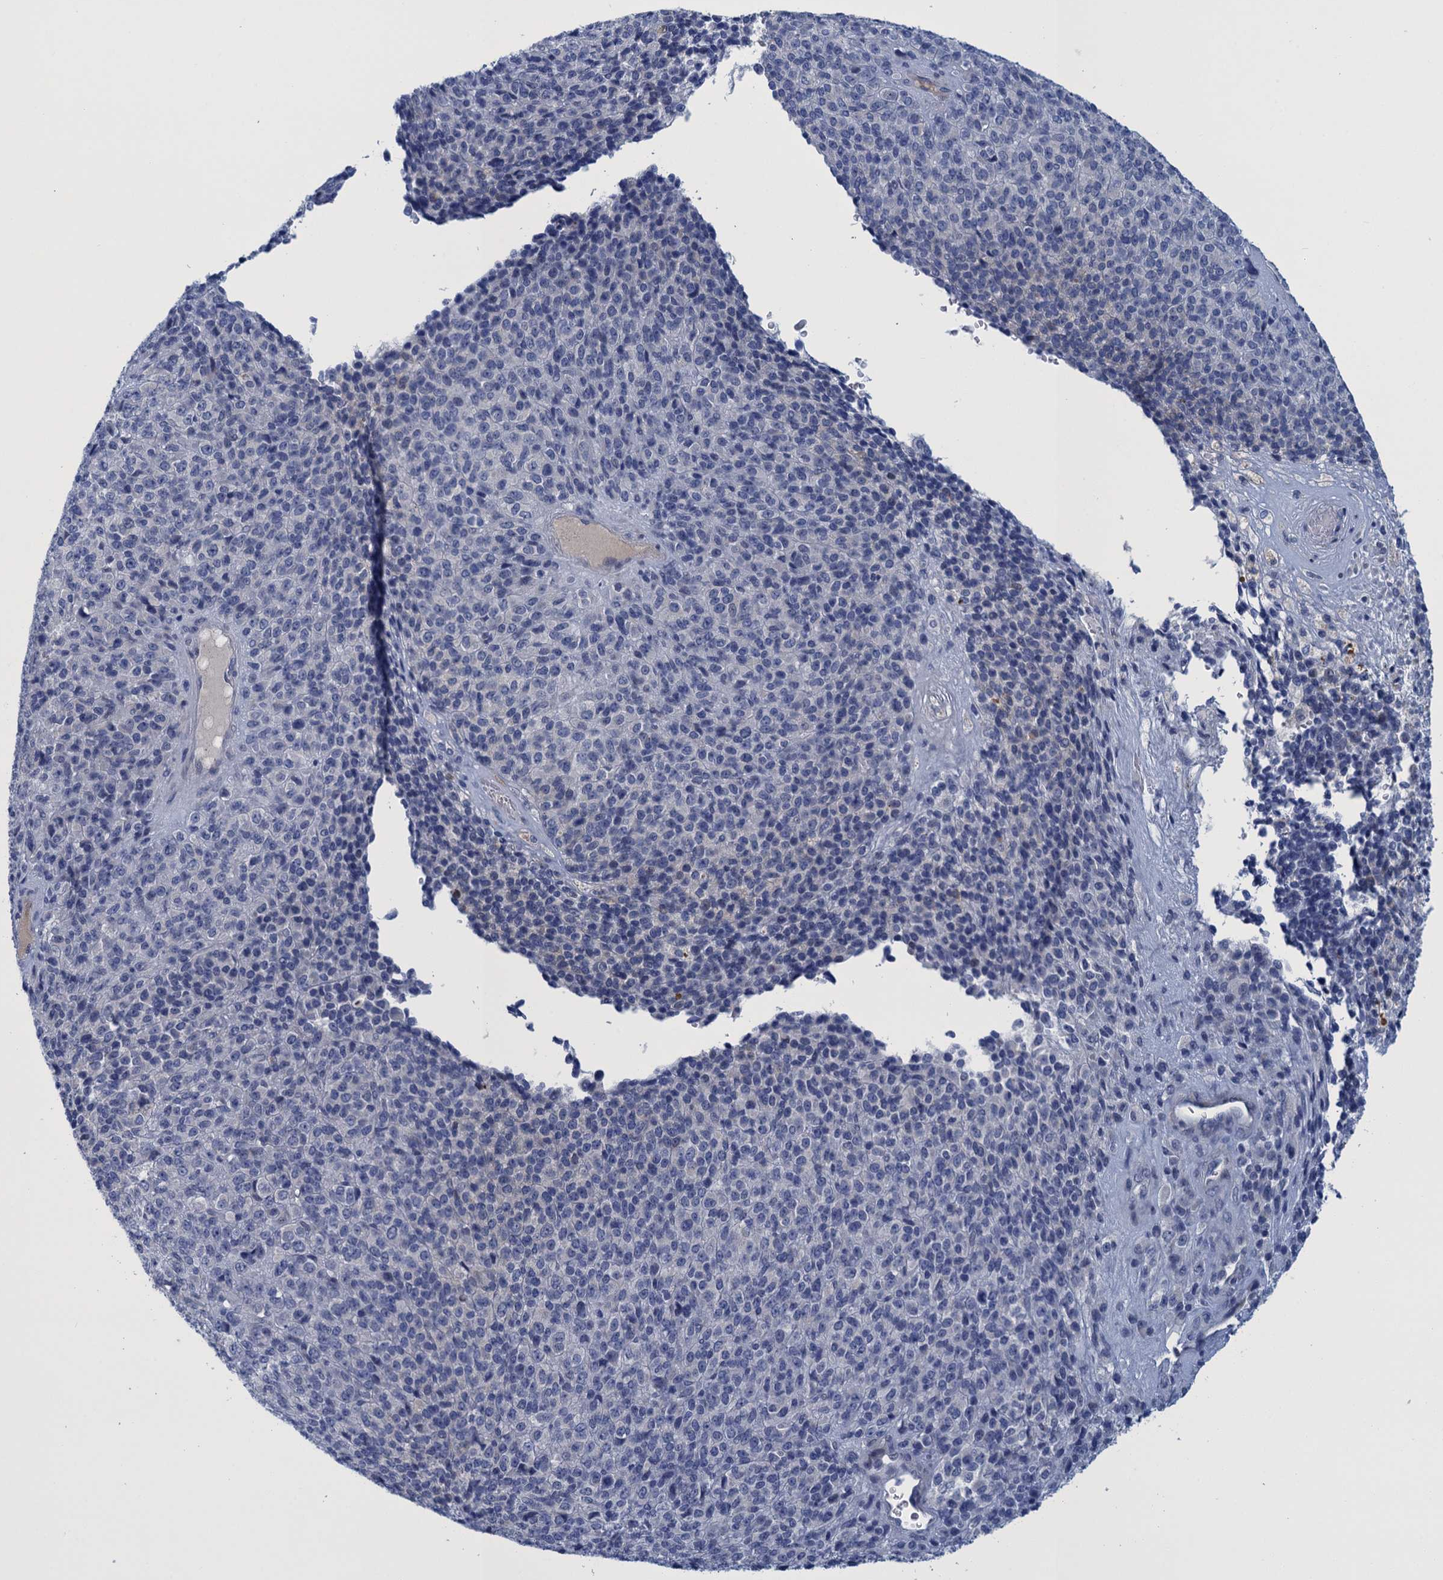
{"staining": {"intensity": "negative", "quantity": "none", "location": "none"}, "tissue": "melanoma", "cell_type": "Tumor cells", "image_type": "cancer", "snomed": [{"axis": "morphology", "description": "Malignant melanoma, Metastatic site"}, {"axis": "topography", "description": "Brain"}], "caption": "The immunohistochemistry (IHC) photomicrograph has no significant expression in tumor cells of malignant melanoma (metastatic site) tissue.", "gene": "SCEL", "patient": {"sex": "female", "age": 56}}